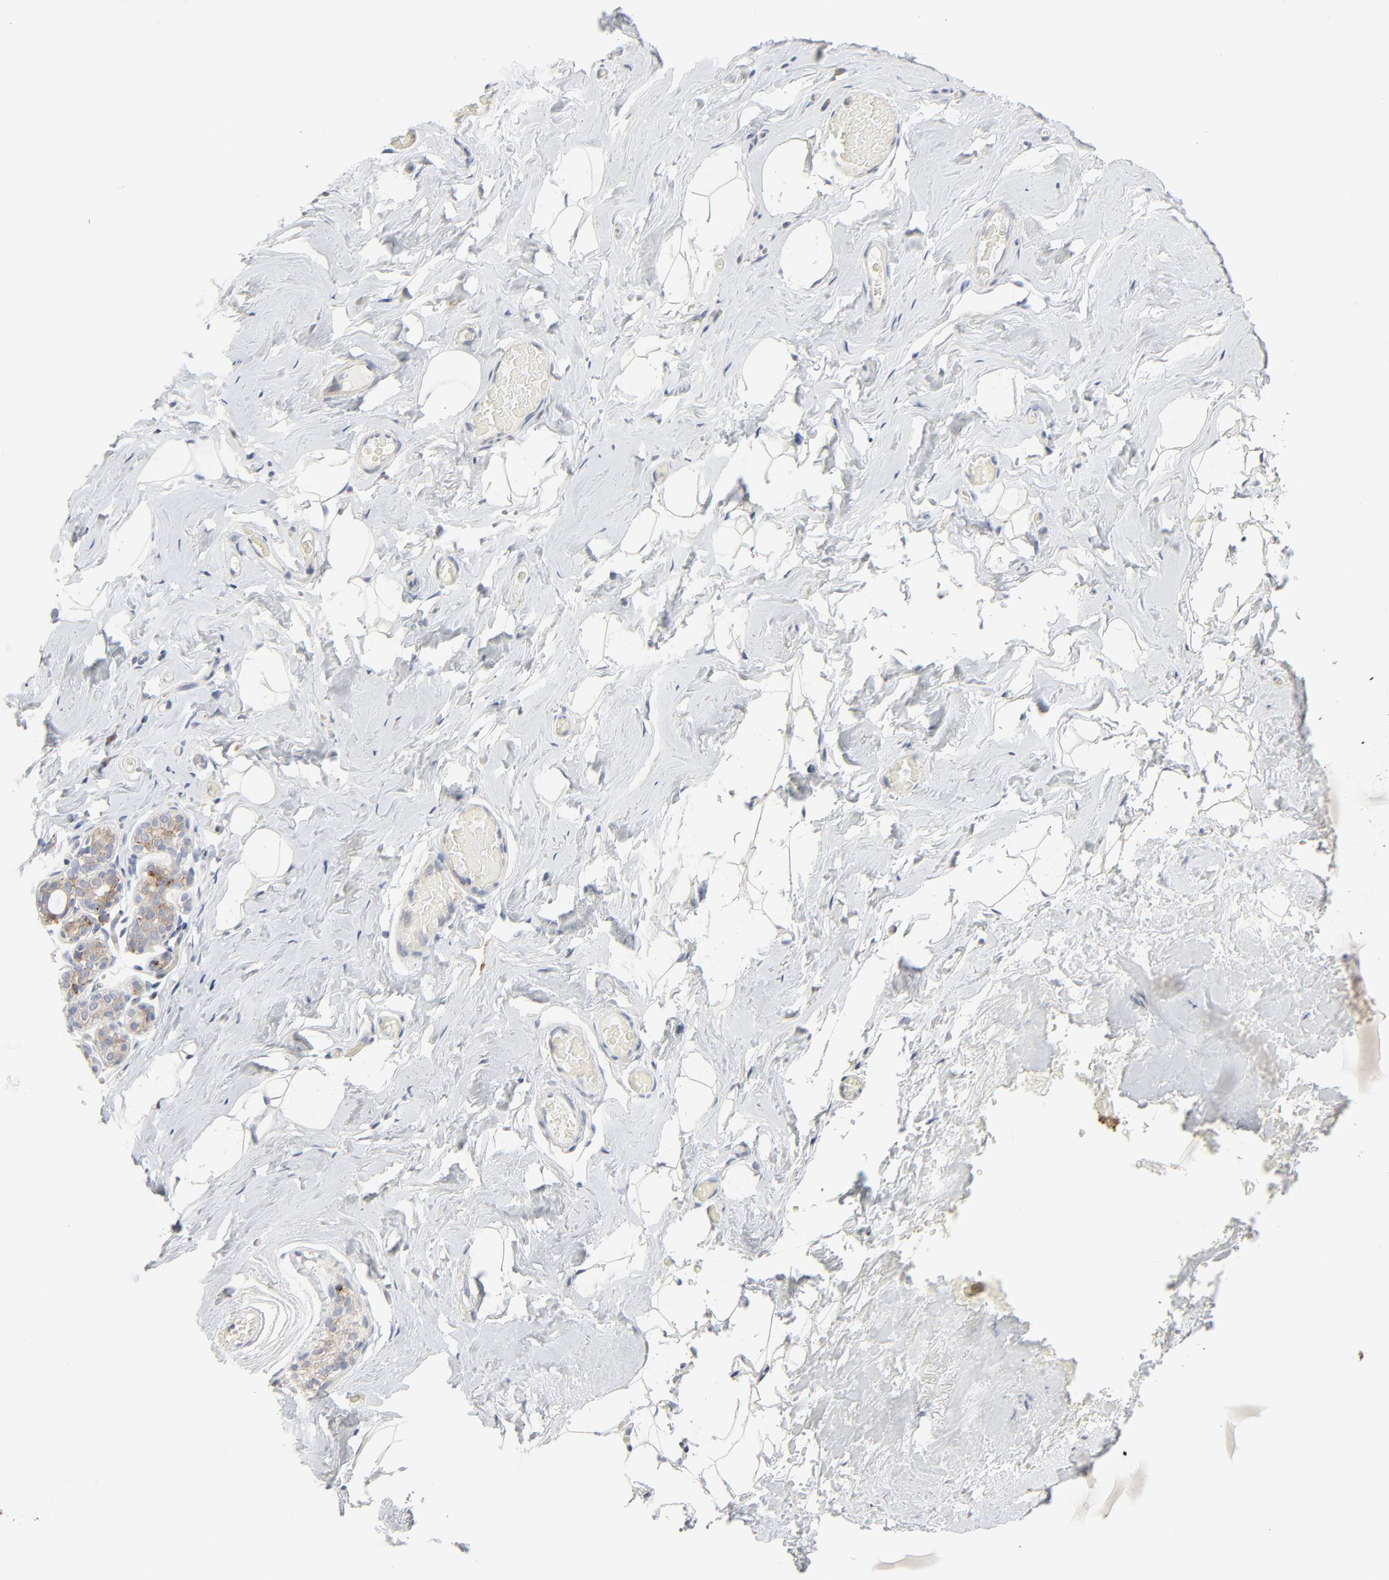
{"staining": {"intensity": "negative", "quantity": "none", "location": "none"}, "tissue": "breast", "cell_type": "Adipocytes", "image_type": "normal", "snomed": [{"axis": "morphology", "description": "Normal tissue, NOS"}, {"axis": "topography", "description": "Breast"}, {"axis": "topography", "description": "Soft tissue"}], "caption": "The immunohistochemistry (IHC) micrograph has no significant staining in adipocytes of breast.", "gene": "LRP6", "patient": {"sex": "female", "age": 75}}